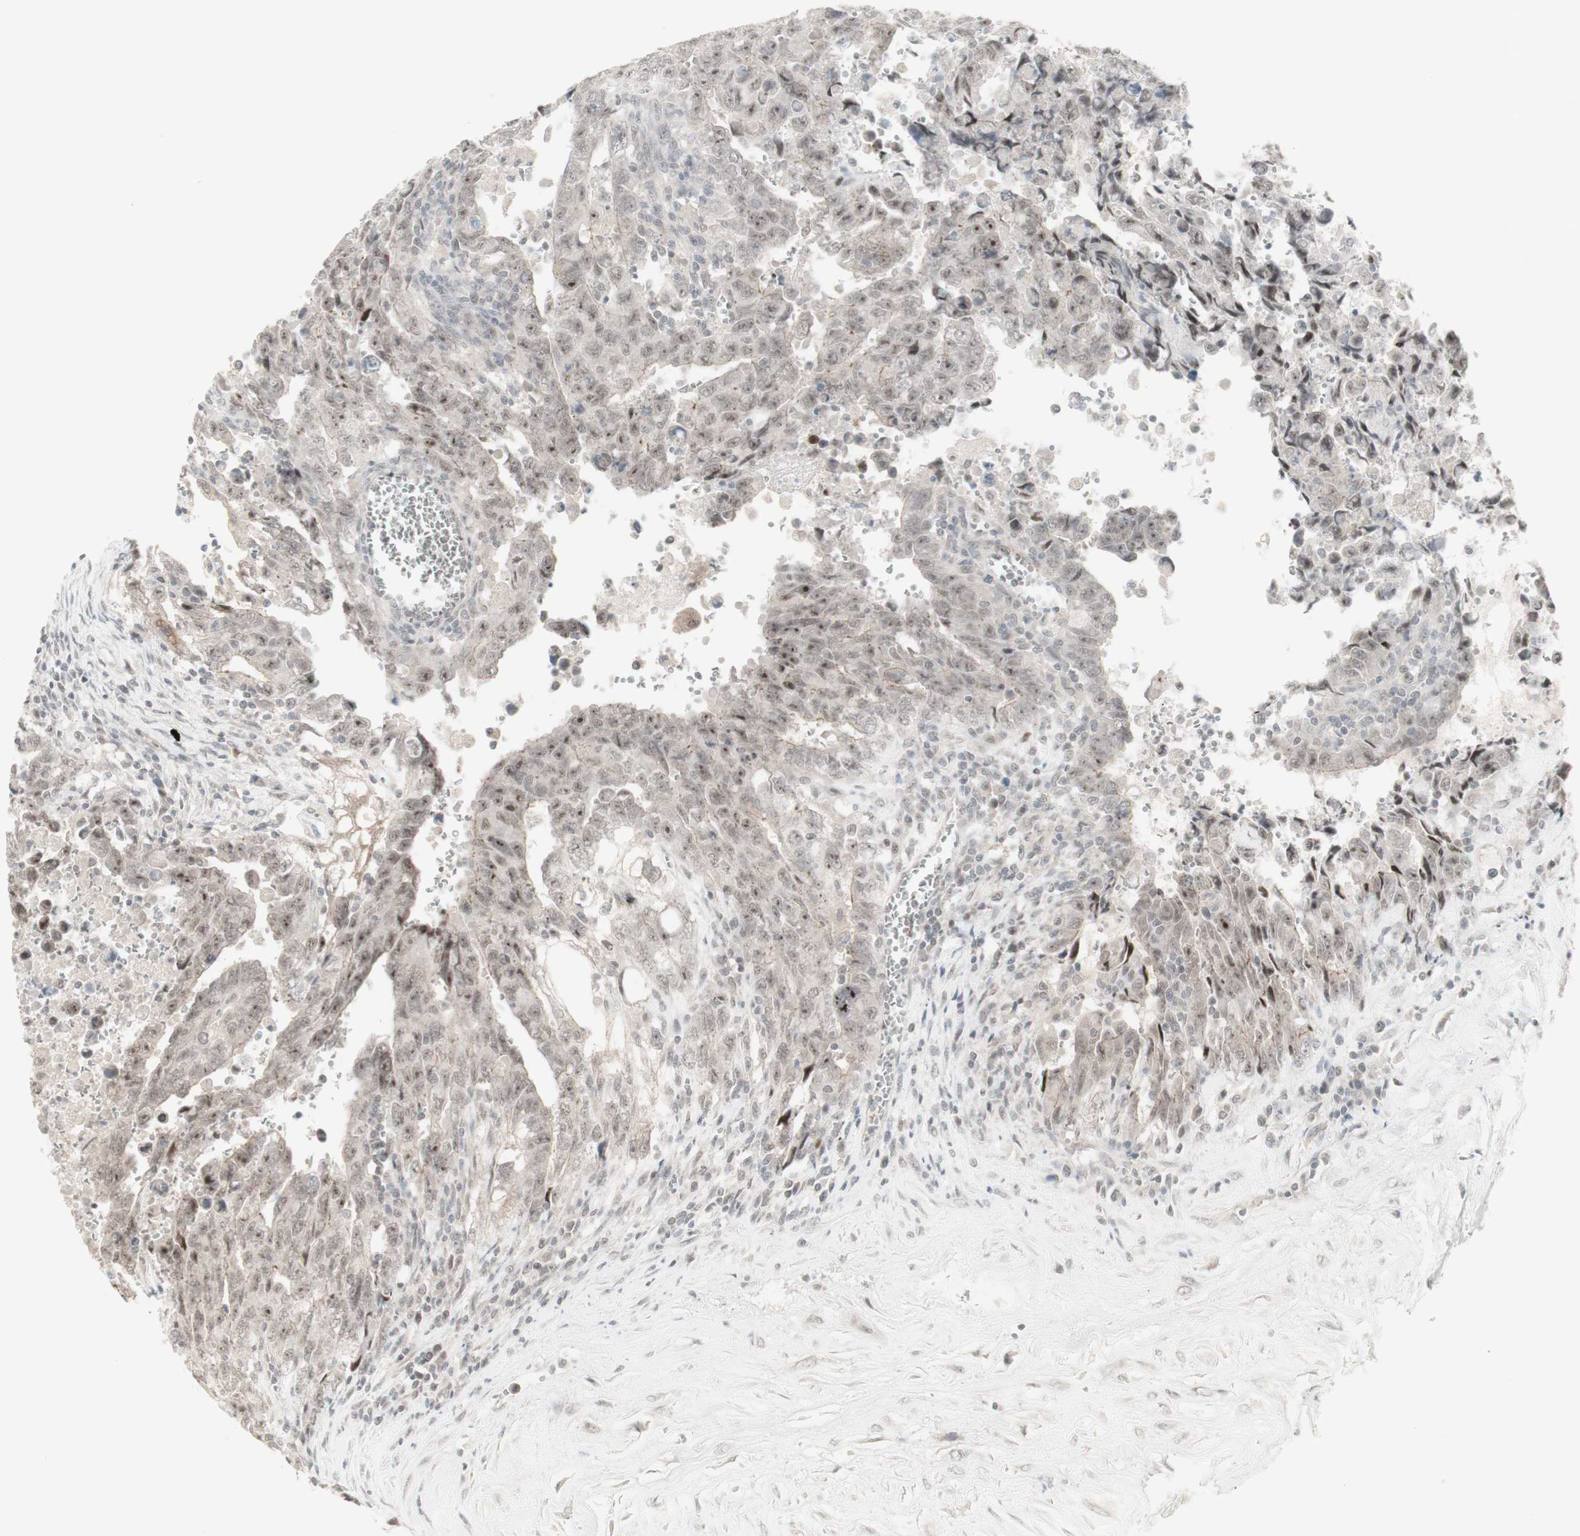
{"staining": {"intensity": "moderate", "quantity": "25%-75%", "location": "cytoplasmic/membranous,nuclear"}, "tissue": "testis cancer", "cell_type": "Tumor cells", "image_type": "cancer", "snomed": [{"axis": "morphology", "description": "Carcinoma, Embryonal, NOS"}, {"axis": "topography", "description": "Testis"}], "caption": "Immunohistochemical staining of human testis embryonal carcinoma exhibits medium levels of moderate cytoplasmic/membranous and nuclear protein positivity in about 25%-75% of tumor cells.", "gene": "C1orf116", "patient": {"sex": "male", "age": 28}}